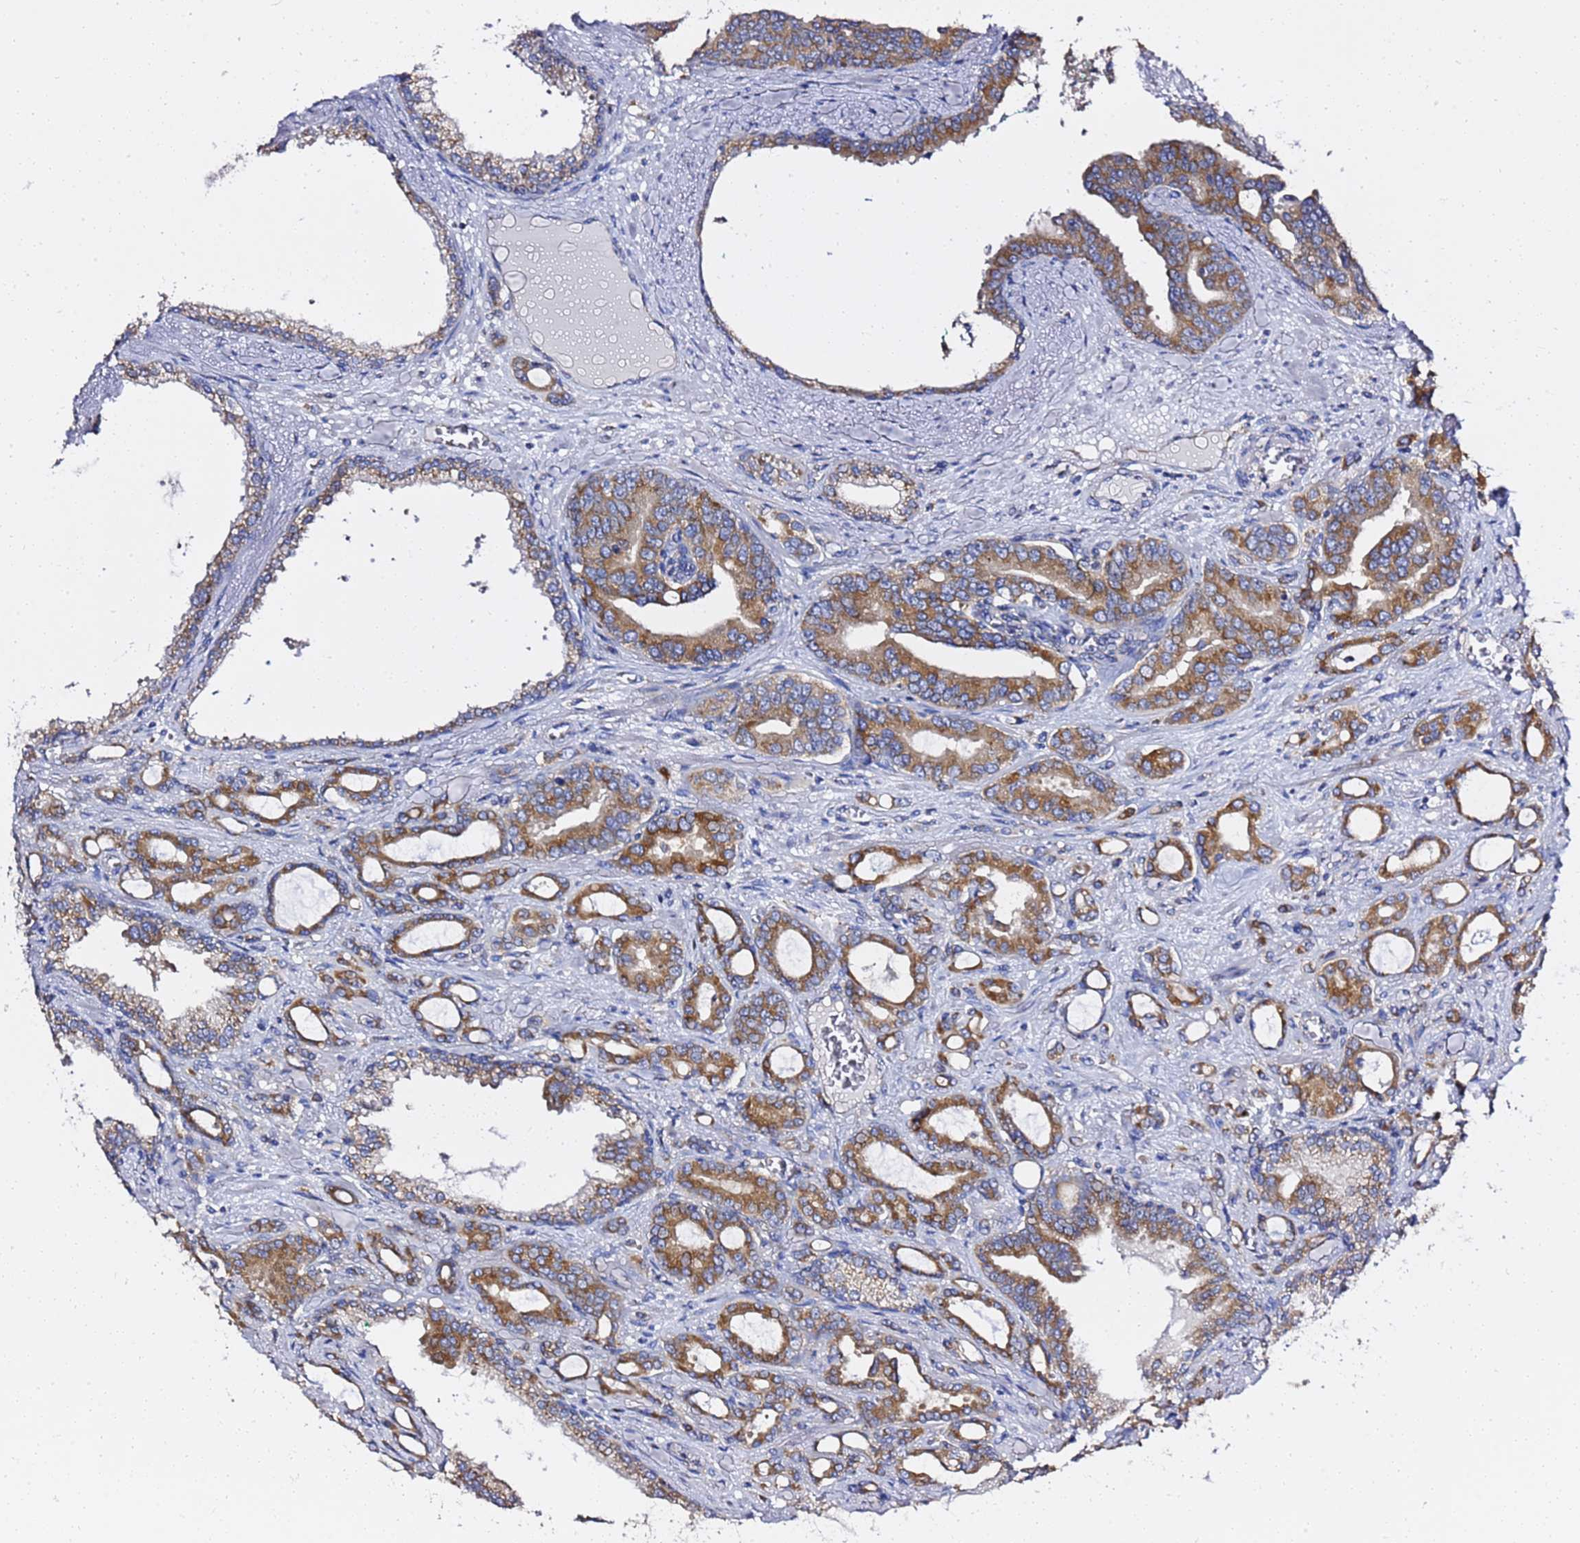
{"staining": {"intensity": "moderate", "quantity": ">75%", "location": "cytoplasmic/membranous"}, "tissue": "prostate cancer", "cell_type": "Tumor cells", "image_type": "cancer", "snomed": [{"axis": "morphology", "description": "Adenocarcinoma, High grade"}, {"axis": "topography", "description": "Prostate"}], "caption": "Adenocarcinoma (high-grade) (prostate) stained with immunohistochemistry shows moderate cytoplasmic/membranous staining in approximately >75% of tumor cells.", "gene": "ANAPC1", "patient": {"sex": "male", "age": 72}}